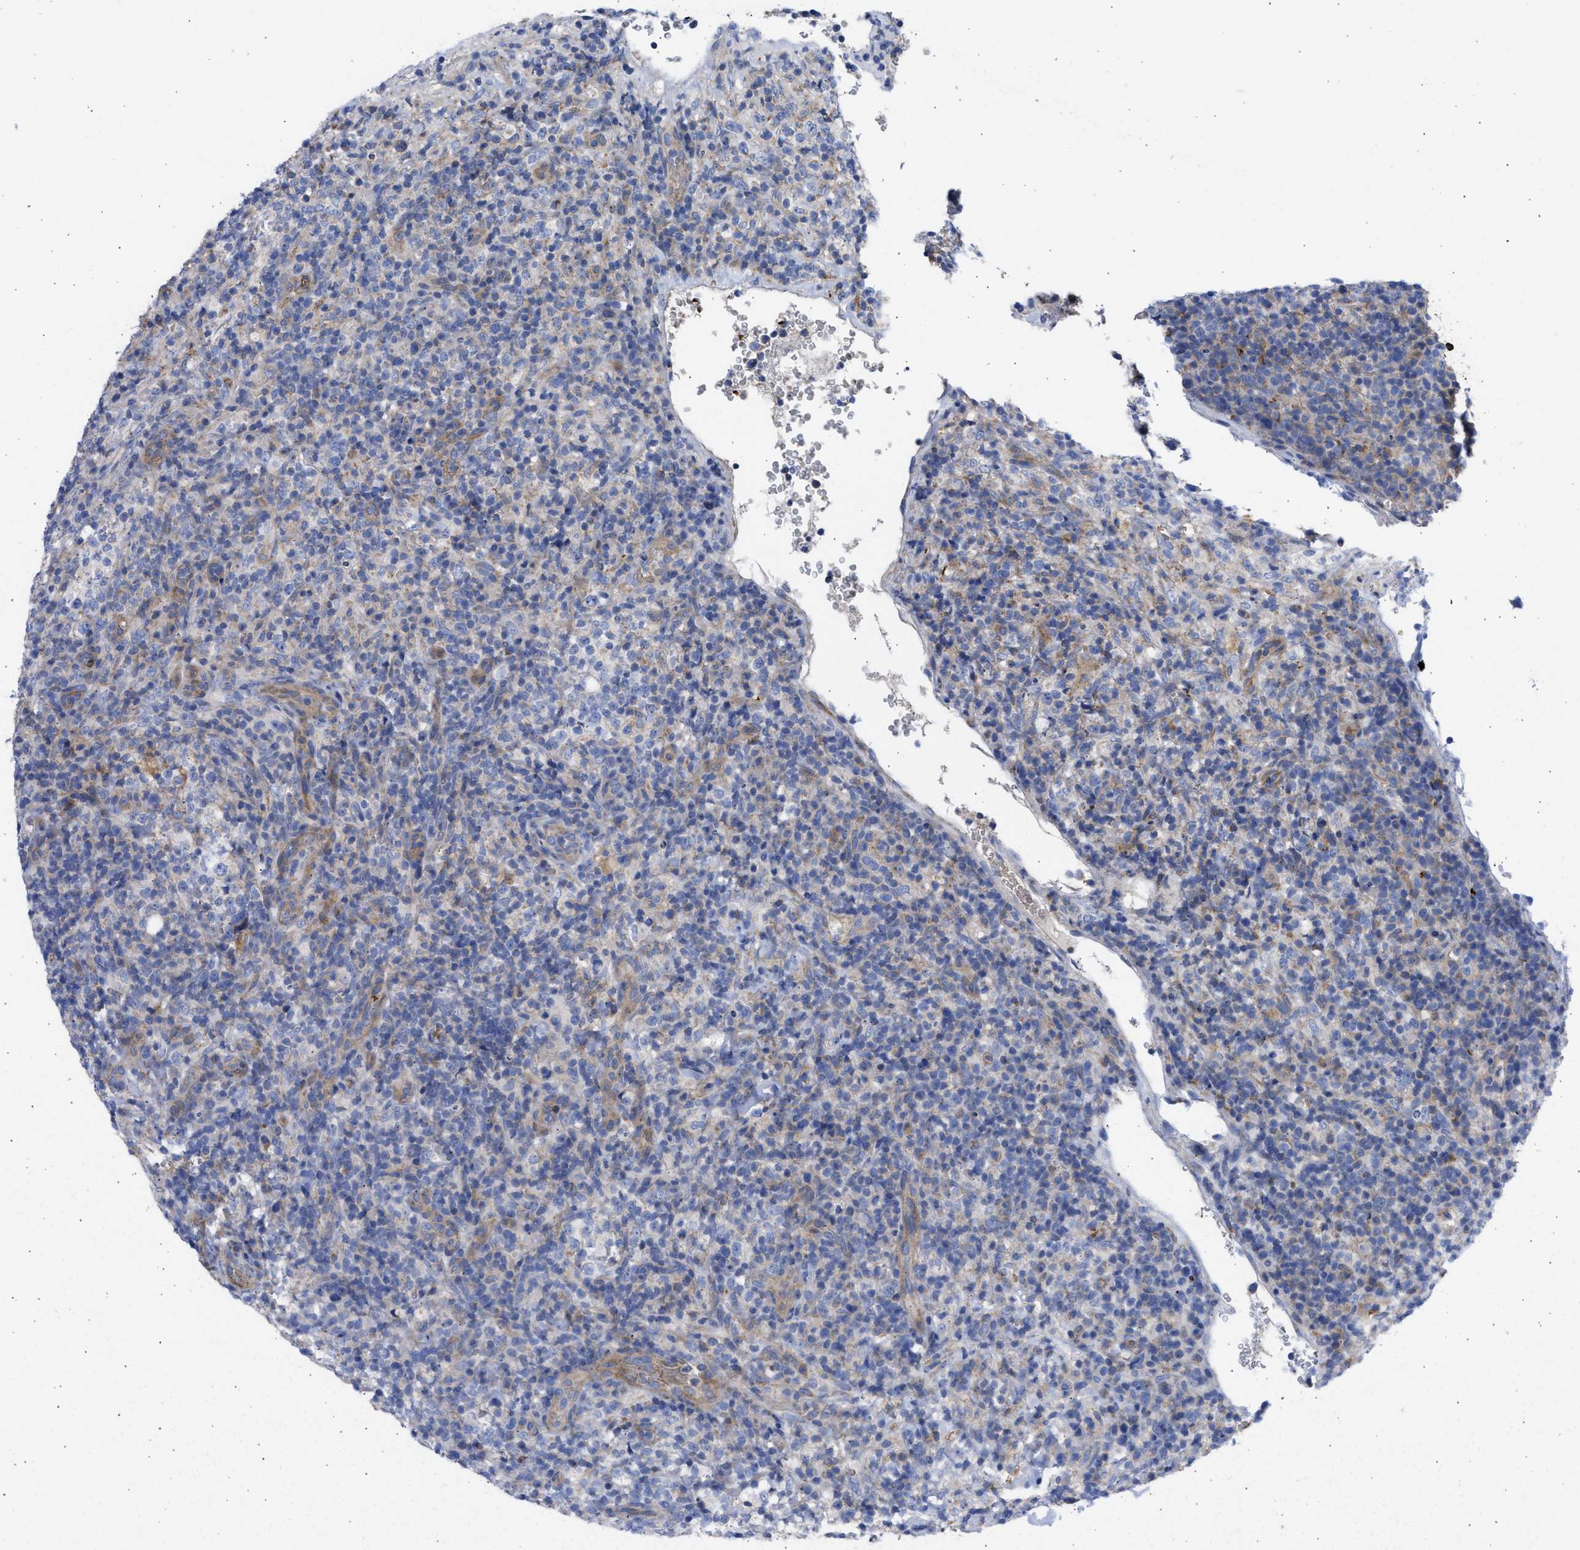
{"staining": {"intensity": "weak", "quantity": "<25%", "location": "cytoplasmic/membranous"}, "tissue": "lymphoma", "cell_type": "Tumor cells", "image_type": "cancer", "snomed": [{"axis": "morphology", "description": "Malignant lymphoma, non-Hodgkin's type, High grade"}, {"axis": "topography", "description": "Lymph node"}], "caption": "DAB (3,3'-diaminobenzidine) immunohistochemical staining of human lymphoma displays no significant positivity in tumor cells.", "gene": "BTG3", "patient": {"sex": "female", "age": 76}}